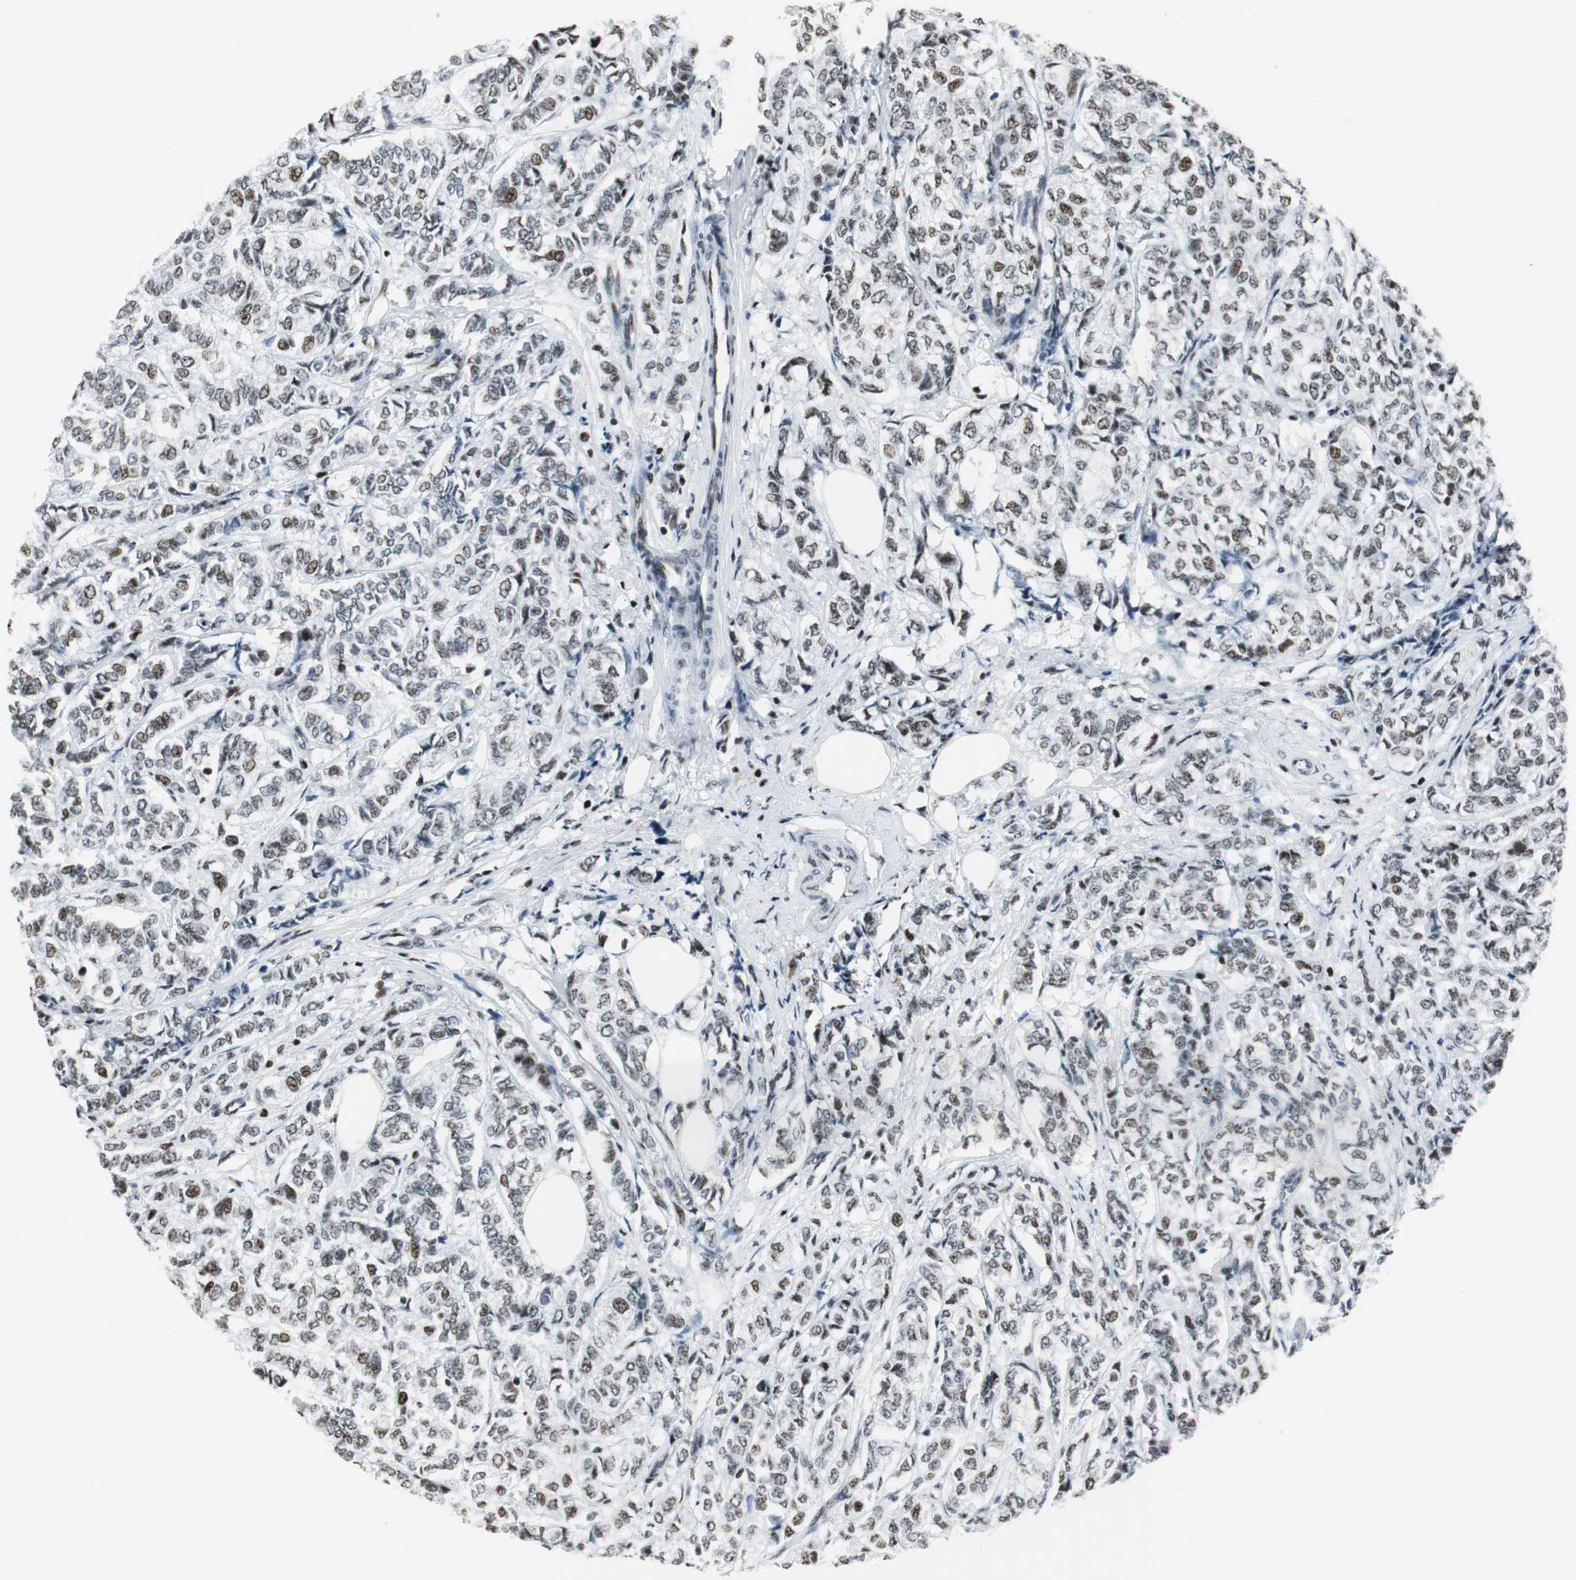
{"staining": {"intensity": "weak", "quantity": "25%-75%", "location": "nuclear"}, "tissue": "breast cancer", "cell_type": "Tumor cells", "image_type": "cancer", "snomed": [{"axis": "morphology", "description": "Lobular carcinoma"}, {"axis": "topography", "description": "Breast"}], "caption": "Breast cancer stained for a protein demonstrates weak nuclear positivity in tumor cells.", "gene": "RBBP4", "patient": {"sex": "female", "age": 60}}